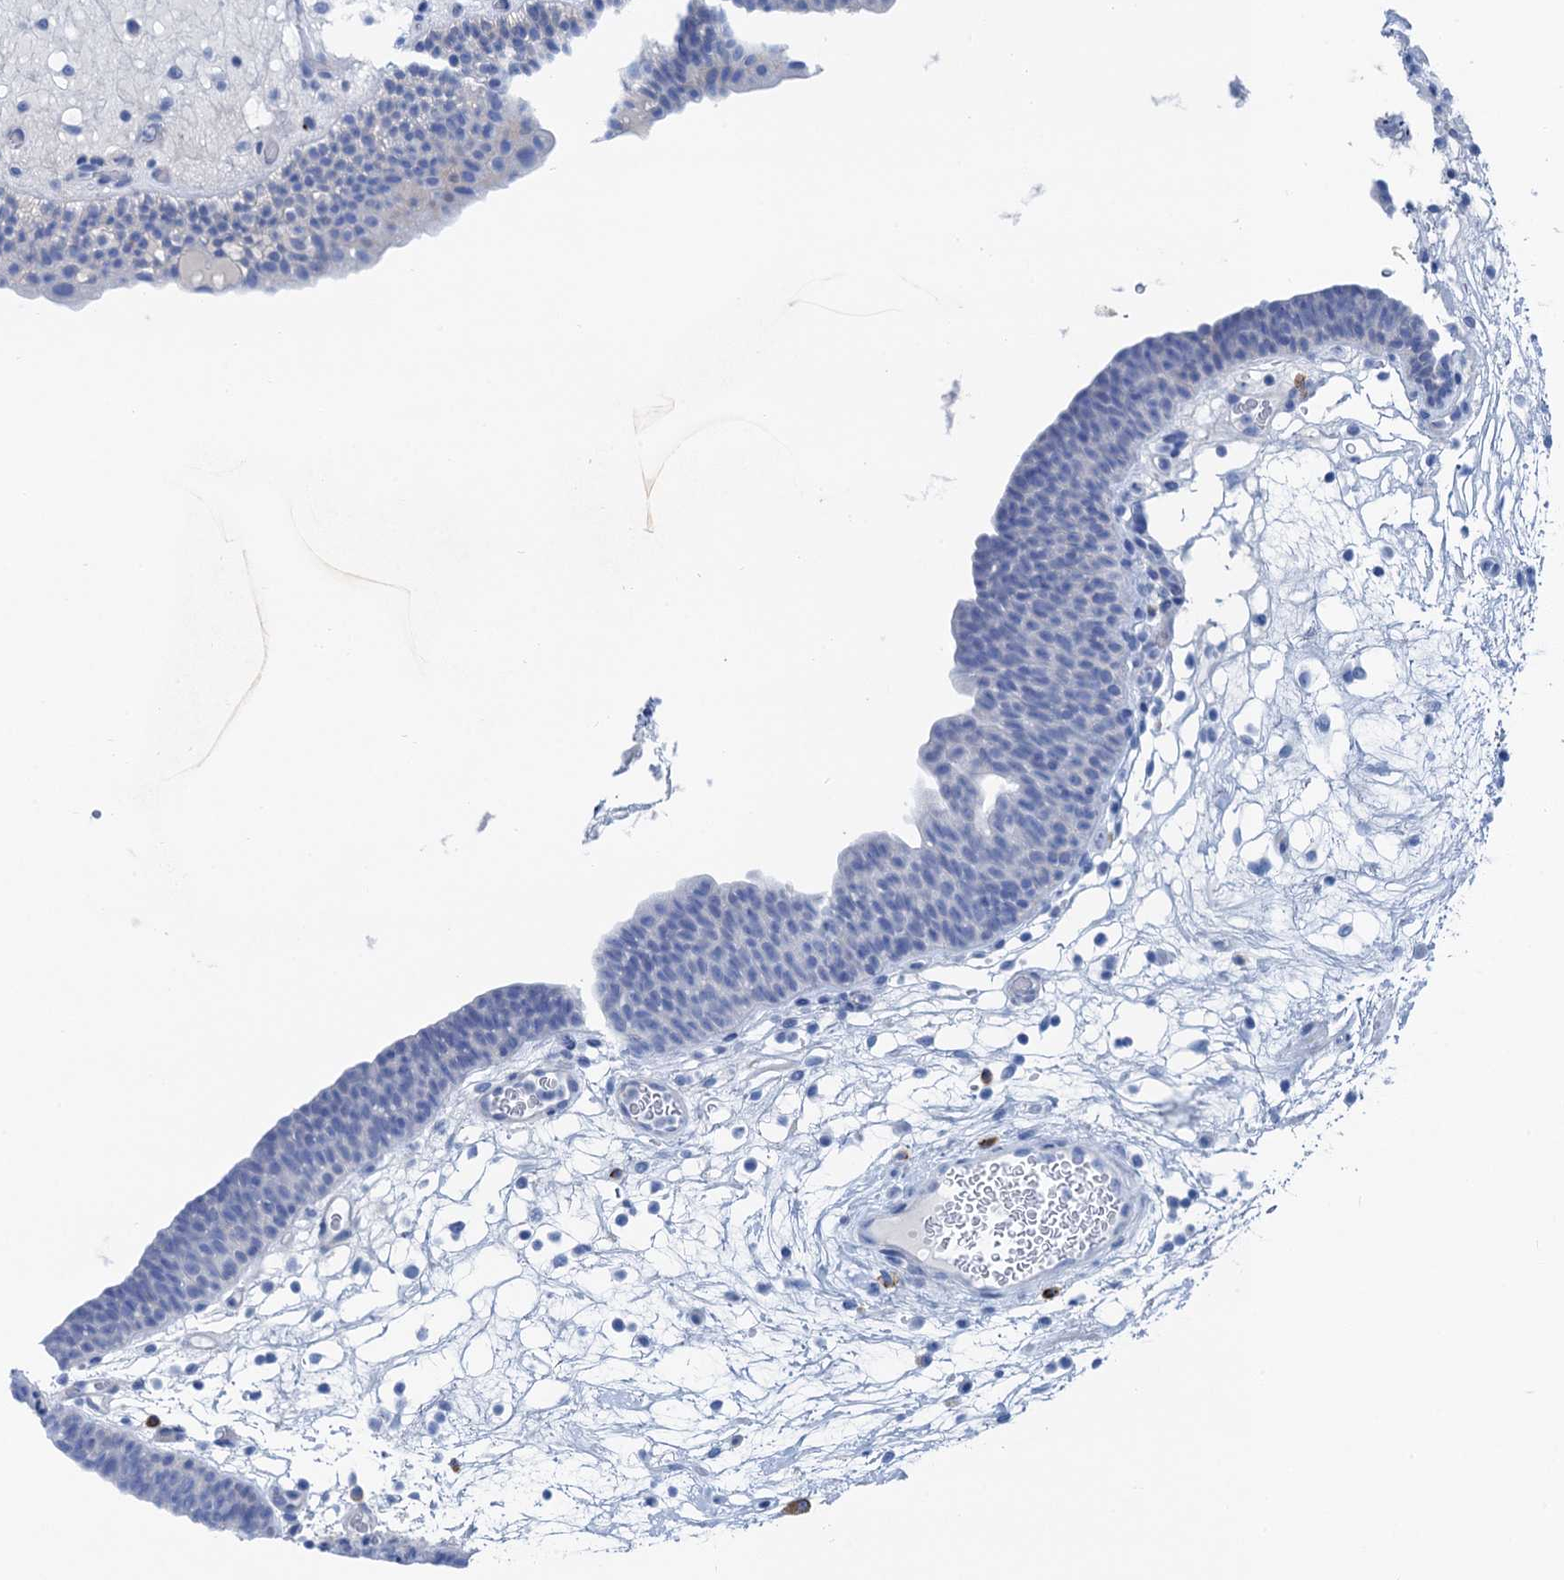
{"staining": {"intensity": "negative", "quantity": "none", "location": "none"}, "tissue": "urinary bladder", "cell_type": "Urothelial cells", "image_type": "normal", "snomed": [{"axis": "morphology", "description": "Normal tissue, NOS"}, {"axis": "topography", "description": "Urinary bladder"}], "caption": "IHC of benign urinary bladder reveals no positivity in urothelial cells. Brightfield microscopy of IHC stained with DAB (3,3'-diaminobenzidine) (brown) and hematoxylin (blue), captured at high magnification.", "gene": "NLRP10", "patient": {"sex": "male", "age": 71}}